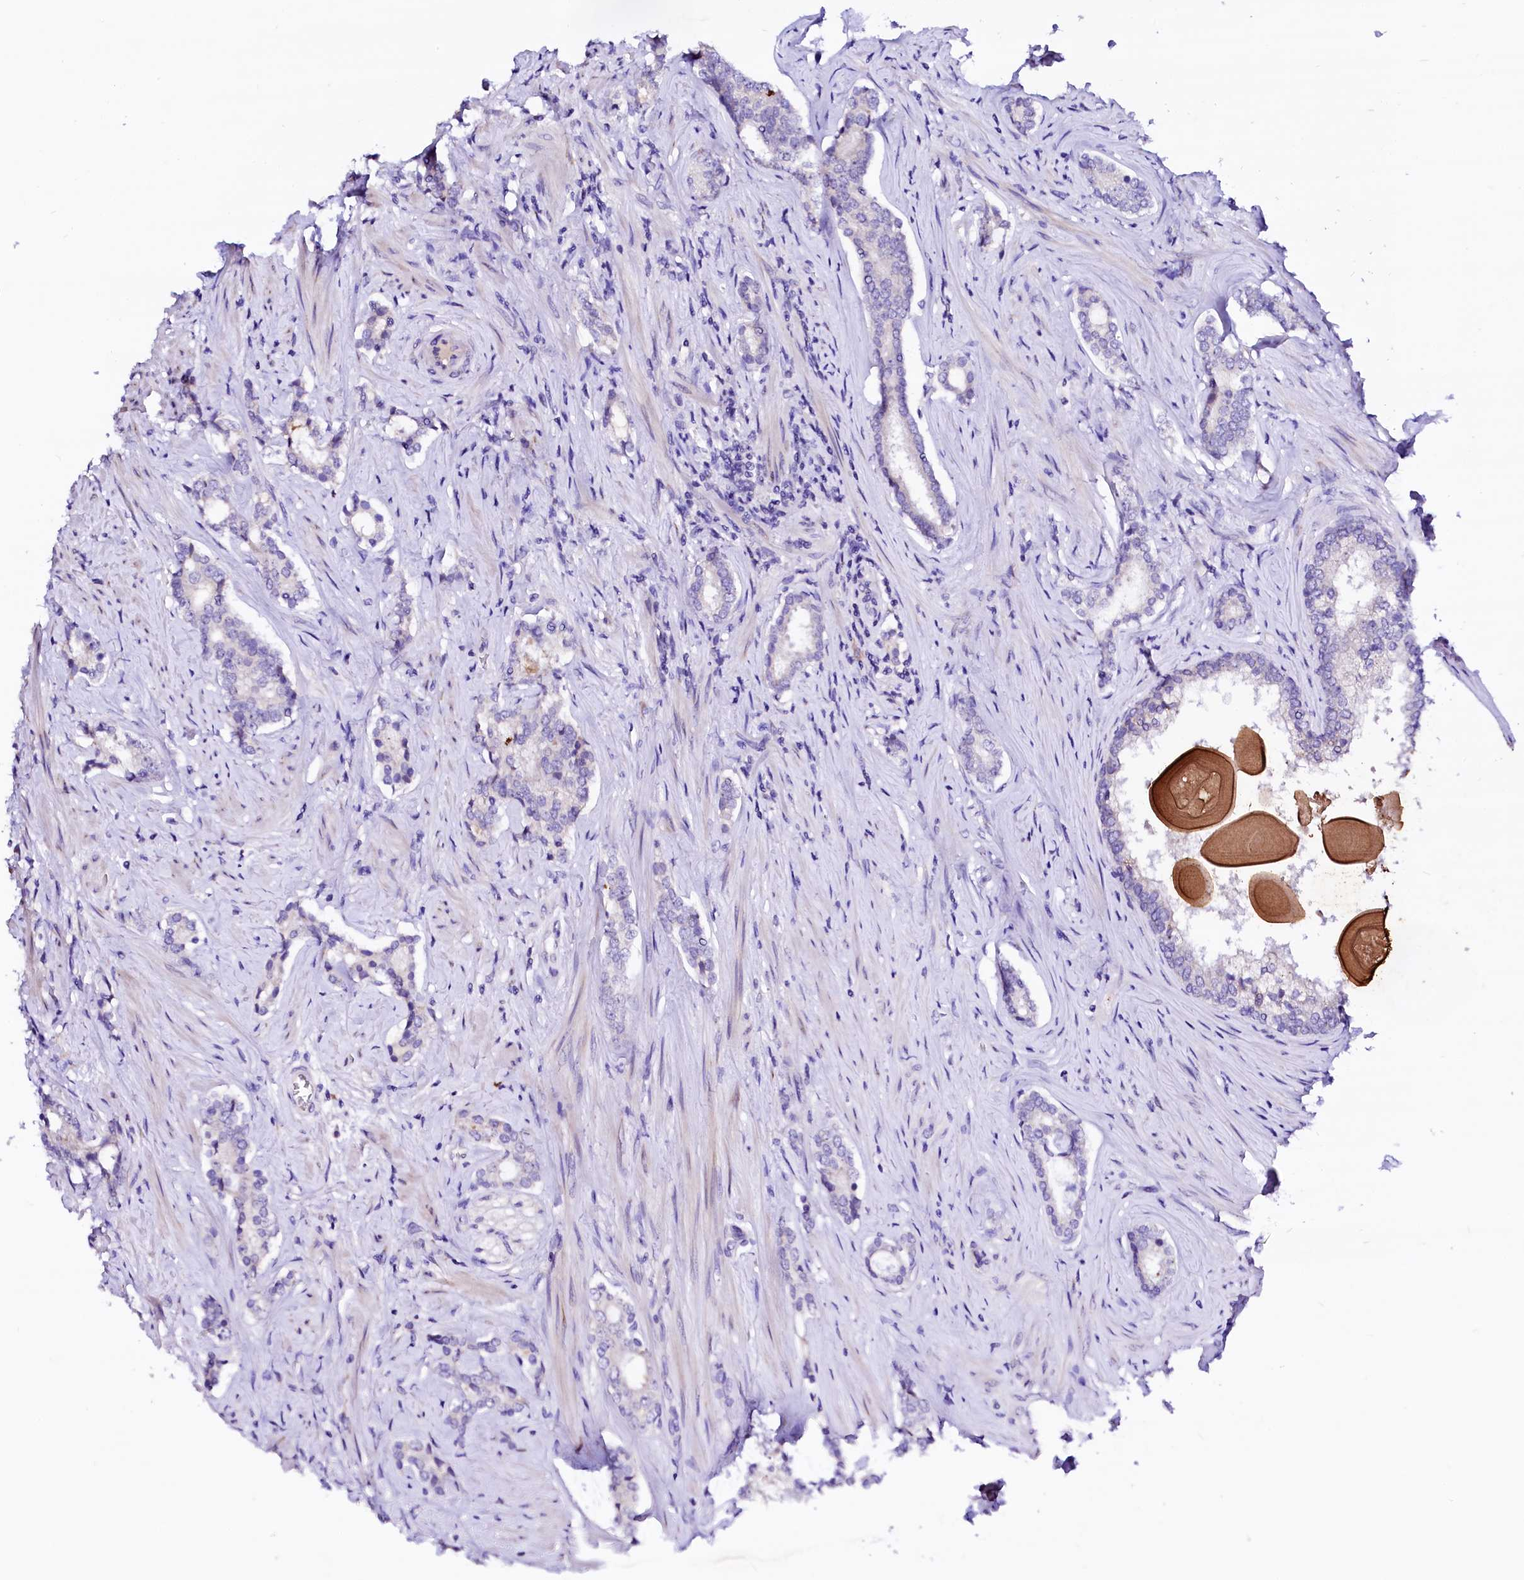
{"staining": {"intensity": "negative", "quantity": "none", "location": "none"}, "tissue": "prostate cancer", "cell_type": "Tumor cells", "image_type": "cancer", "snomed": [{"axis": "morphology", "description": "Adenocarcinoma, High grade"}, {"axis": "topography", "description": "Prostate"}], "caption": "Tumor cells show no significant protein staining in prostate cancer (adenocarcinoma (high-grade)).", "gene": "BTBD16", "patient": {"sex": "male", "age": 63}}